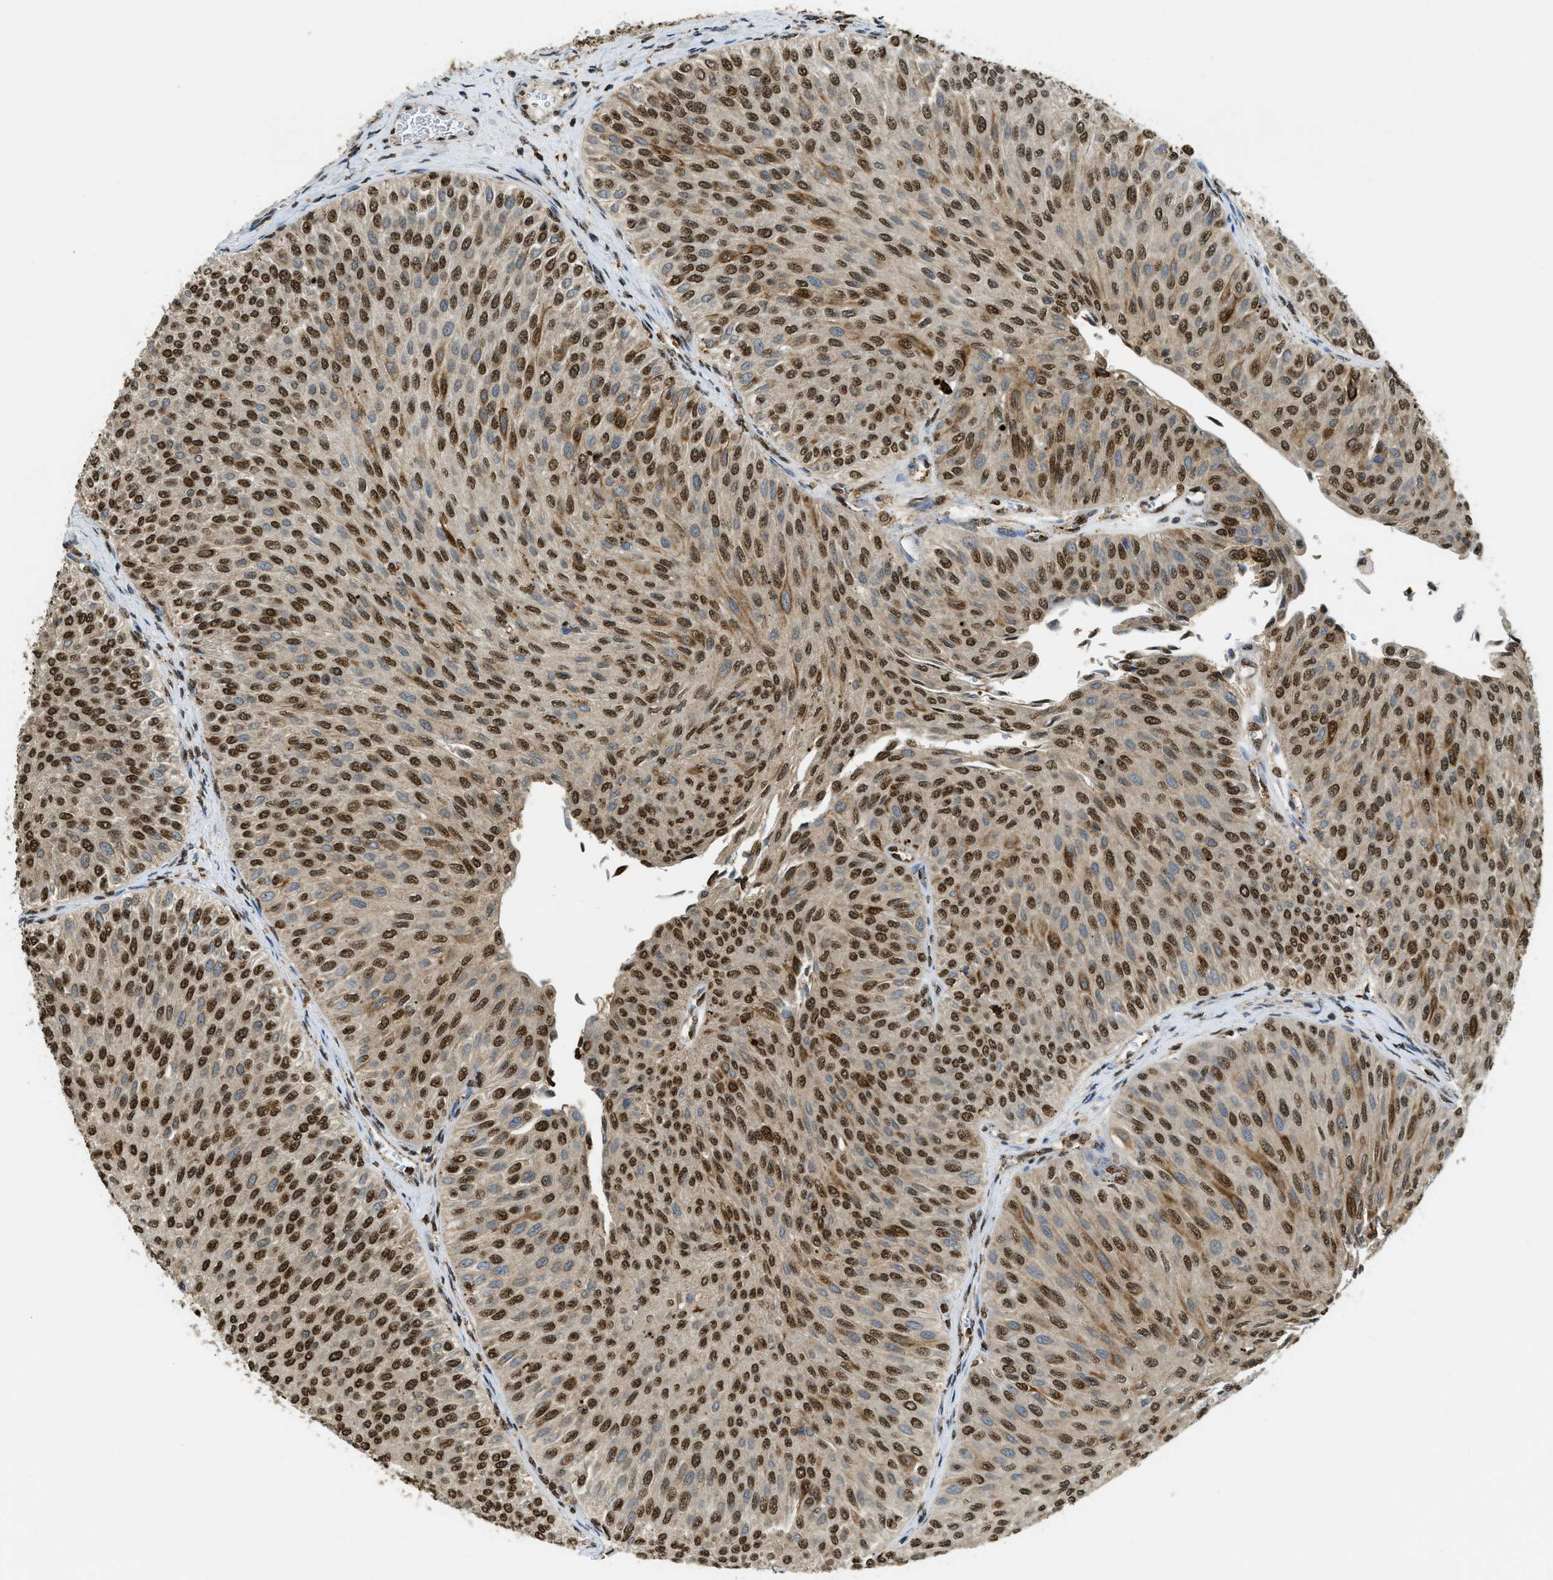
{"staining": {"intensity": "strong", "quantity": "25%-75%", "location": "cytoplasmic/membranous,nuclear"}, "tissue": "urothelial cancer", "cell_type": "Tumor cells", "image_type": "cancer", "snomed": [{"axis": "morphology", "description": "Urothelial carcinoma, Low grade"}, {"axis": "topography", "description": "Urinary bladder"}], "caption": "Low-grade urothelial carcinoma stained with immunohistochemistry displays strong cytoplasmic/membranous and nuclear expression in approximately 25%-75% of tumor cells.", "gene": "NR5A2", "patient": {"sex": "male", "age": 78}}